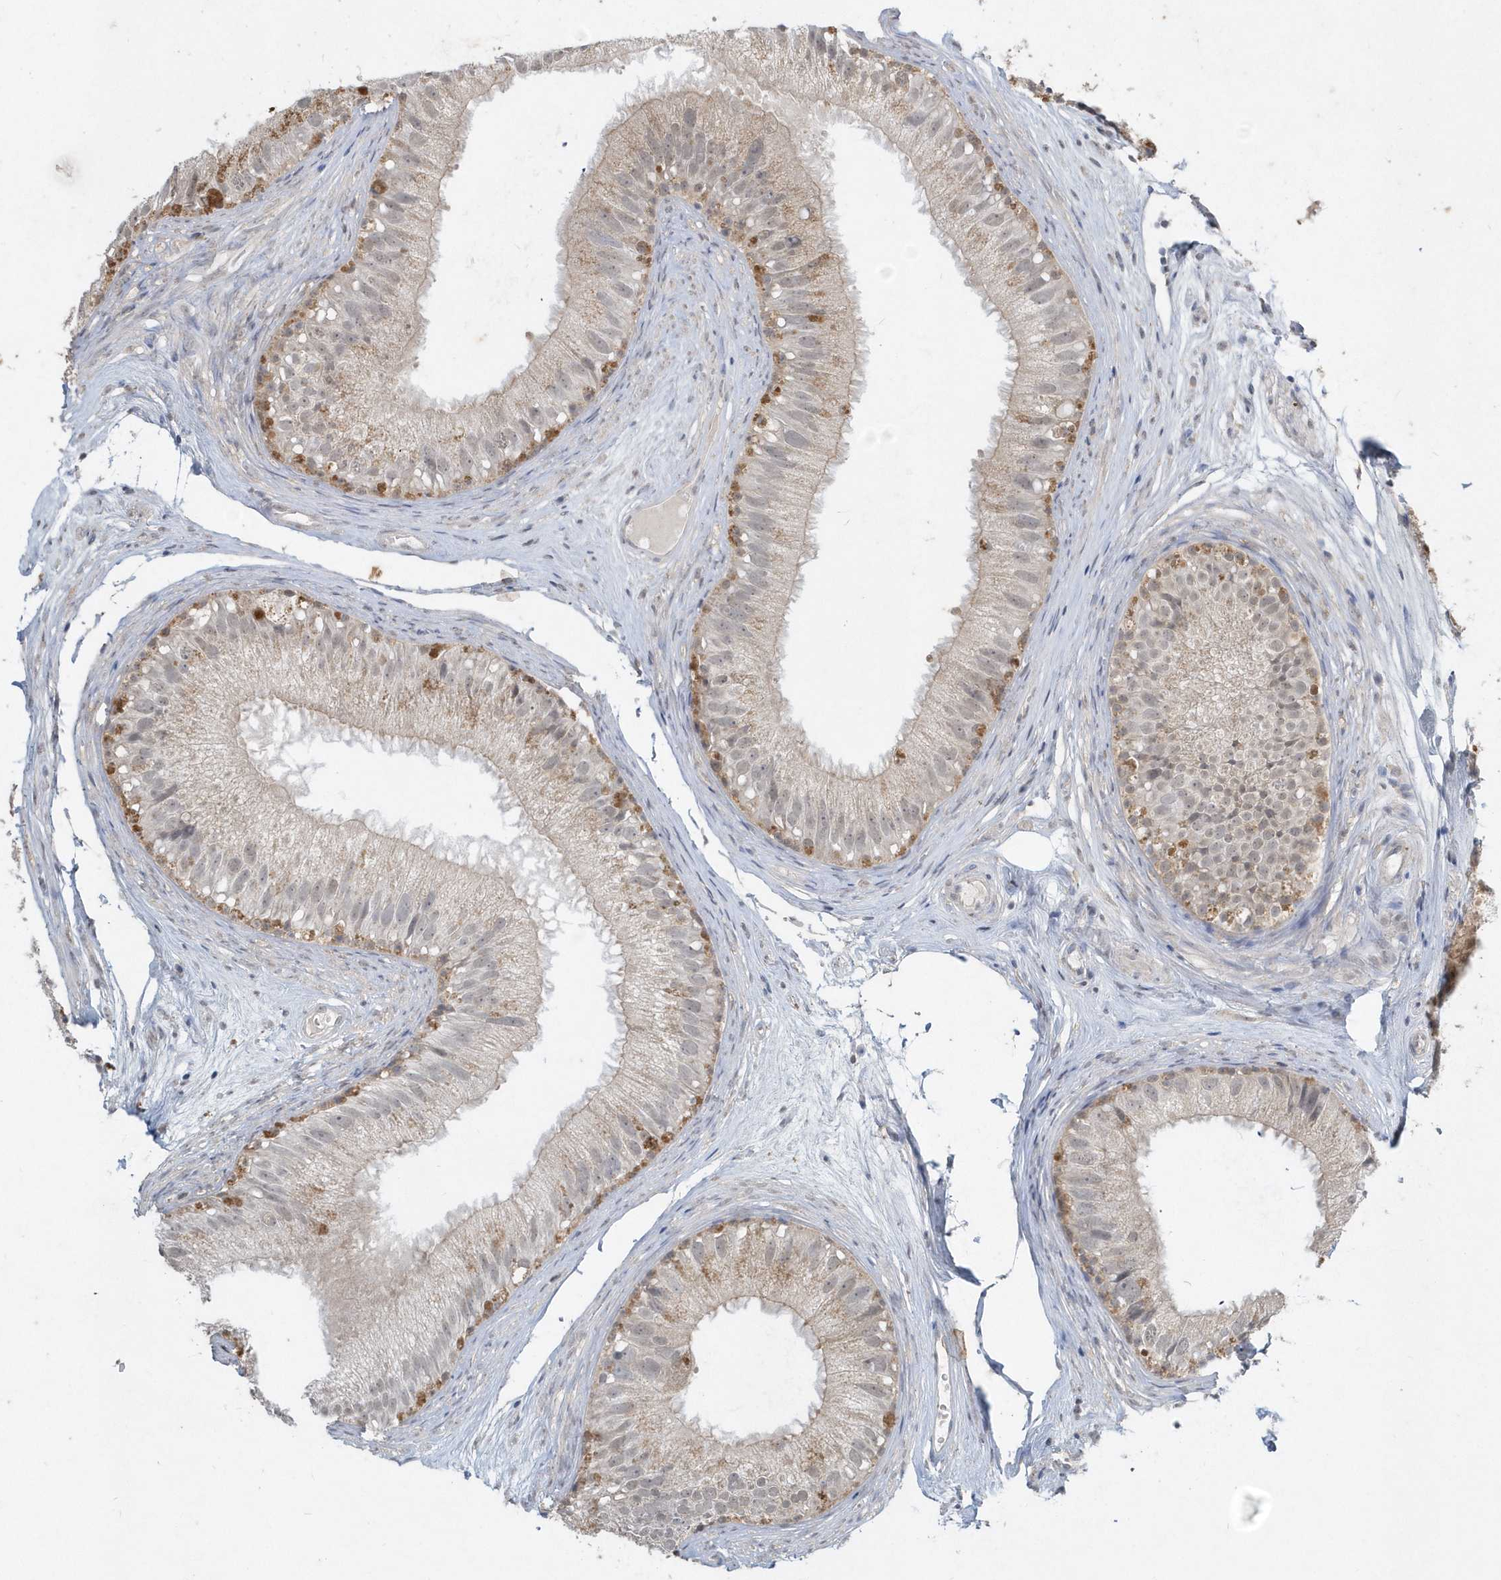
{"staining": {"intensity": "moderate", "quantity": "<25%", "location": "cytoplasmic/membranous"}, "tissue": "epididymis", "cell_type": "Glandular cells", "image_type": "normal", "snomed": [{"axis": "morphology", "description": "Normal tissue, NOS"}, {"axis": "topography", "description": "Epididymis"}], "caption": "Moderate cytoplasmic/membranous positivity is seen in approximately <25% of glandular cells in normal epididymis.", "gene": "AKR7A2", "patient": {"sex": "male", "age": 77}}